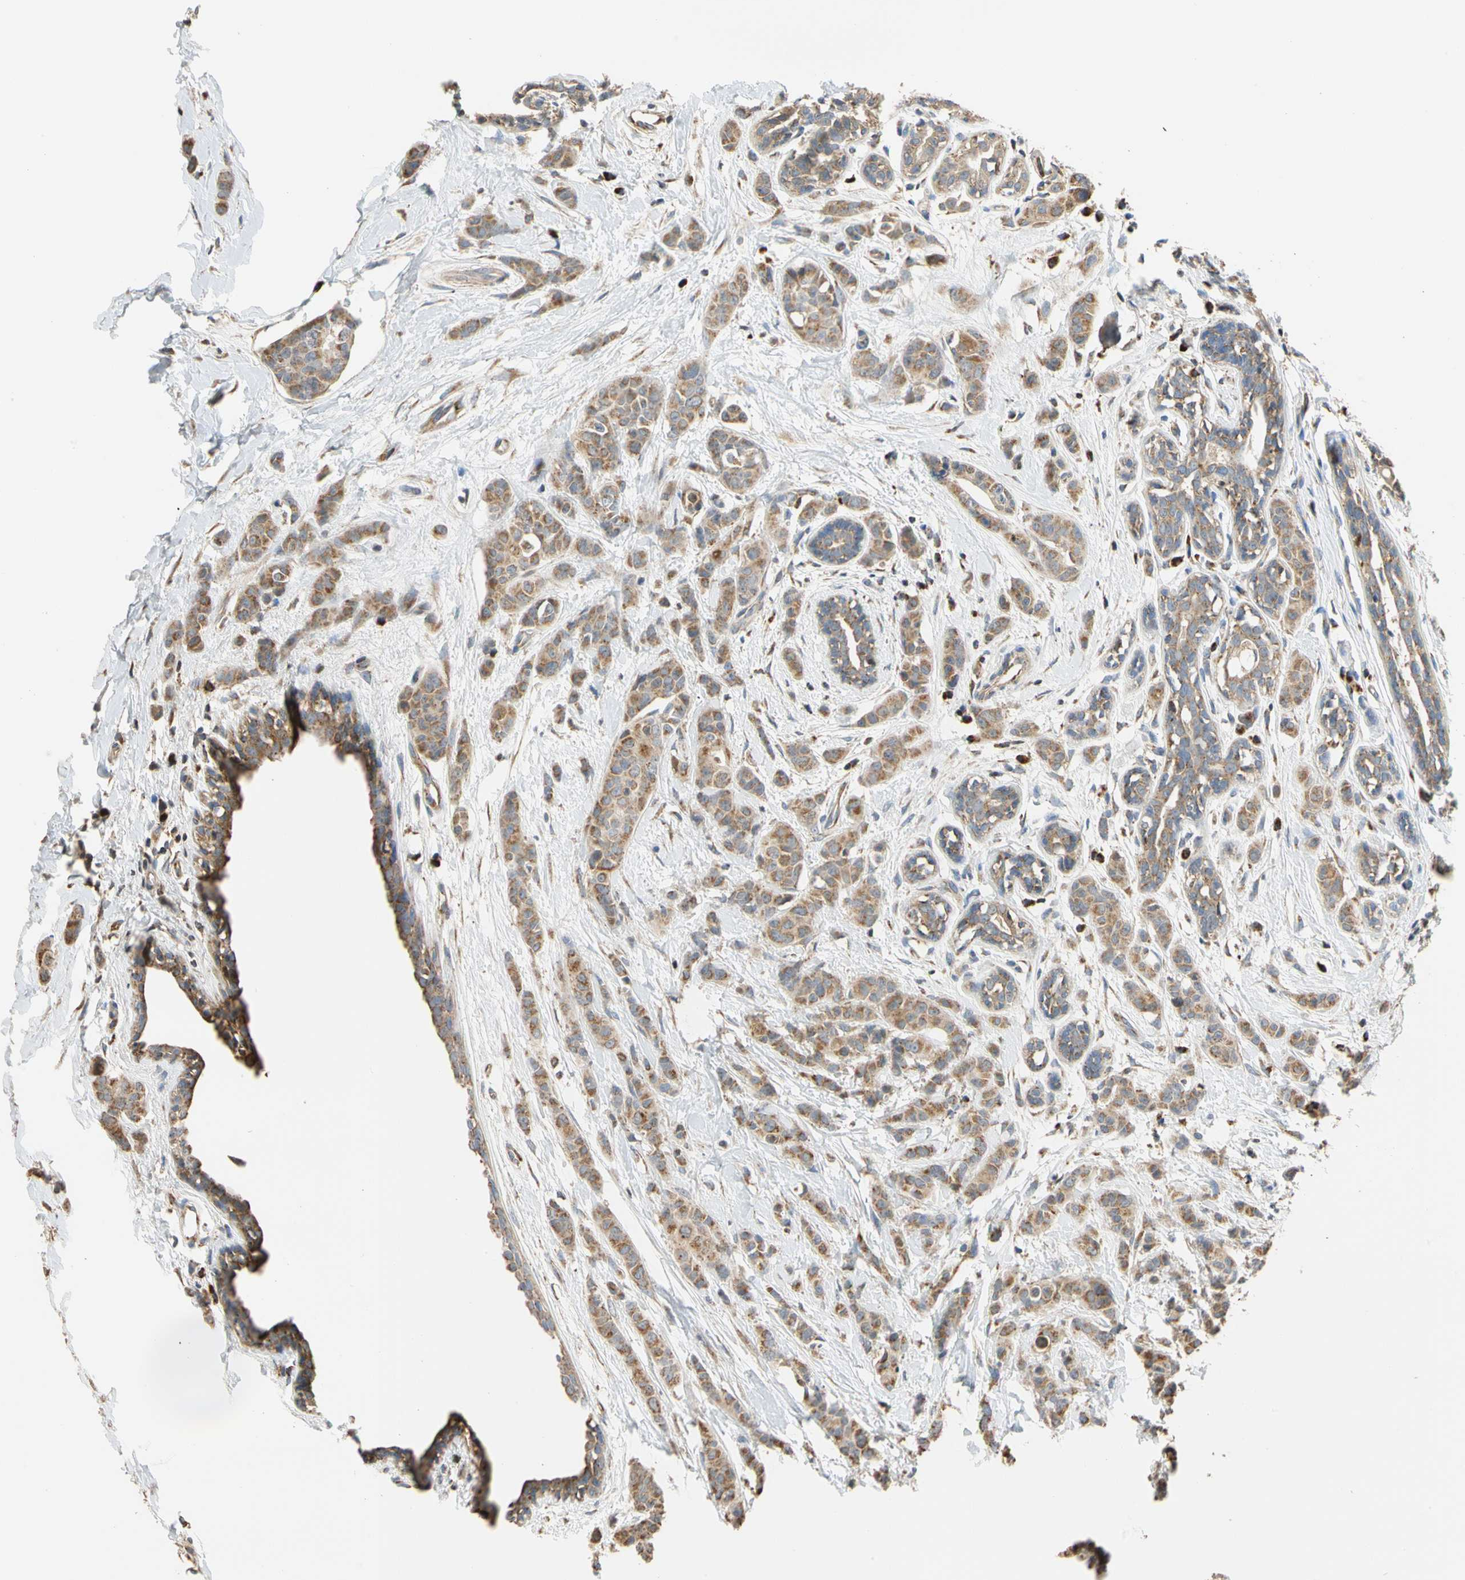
{"staining": {"intensity": "moderate", "quantity": ">75%", "location": "cytoplasmic/membranous"}, "tissue": "breast cancer", "cell_type": "Tumor cells", "image_type": "cancer", "snomed": [{"axis": "morphology", "description": "Normal tissue, NOS"}, {"axis": "morphology", "description": "Duct carcinoma"}, {"axis": "topography", "description": "Breast"}], "caption": "IHC photomicrograph of neoplastic tissue: human breast cancer stained using immunohistochemistry (IHC) demonstrates medium levels of moderate protein expression localized specifically in the cytoplasmic/membranous of tumor cells, appearing as a cytoplasmic/membranous brown color.", "gene": "IP6K2", "patient": {"sex": "female", "age": 40}}